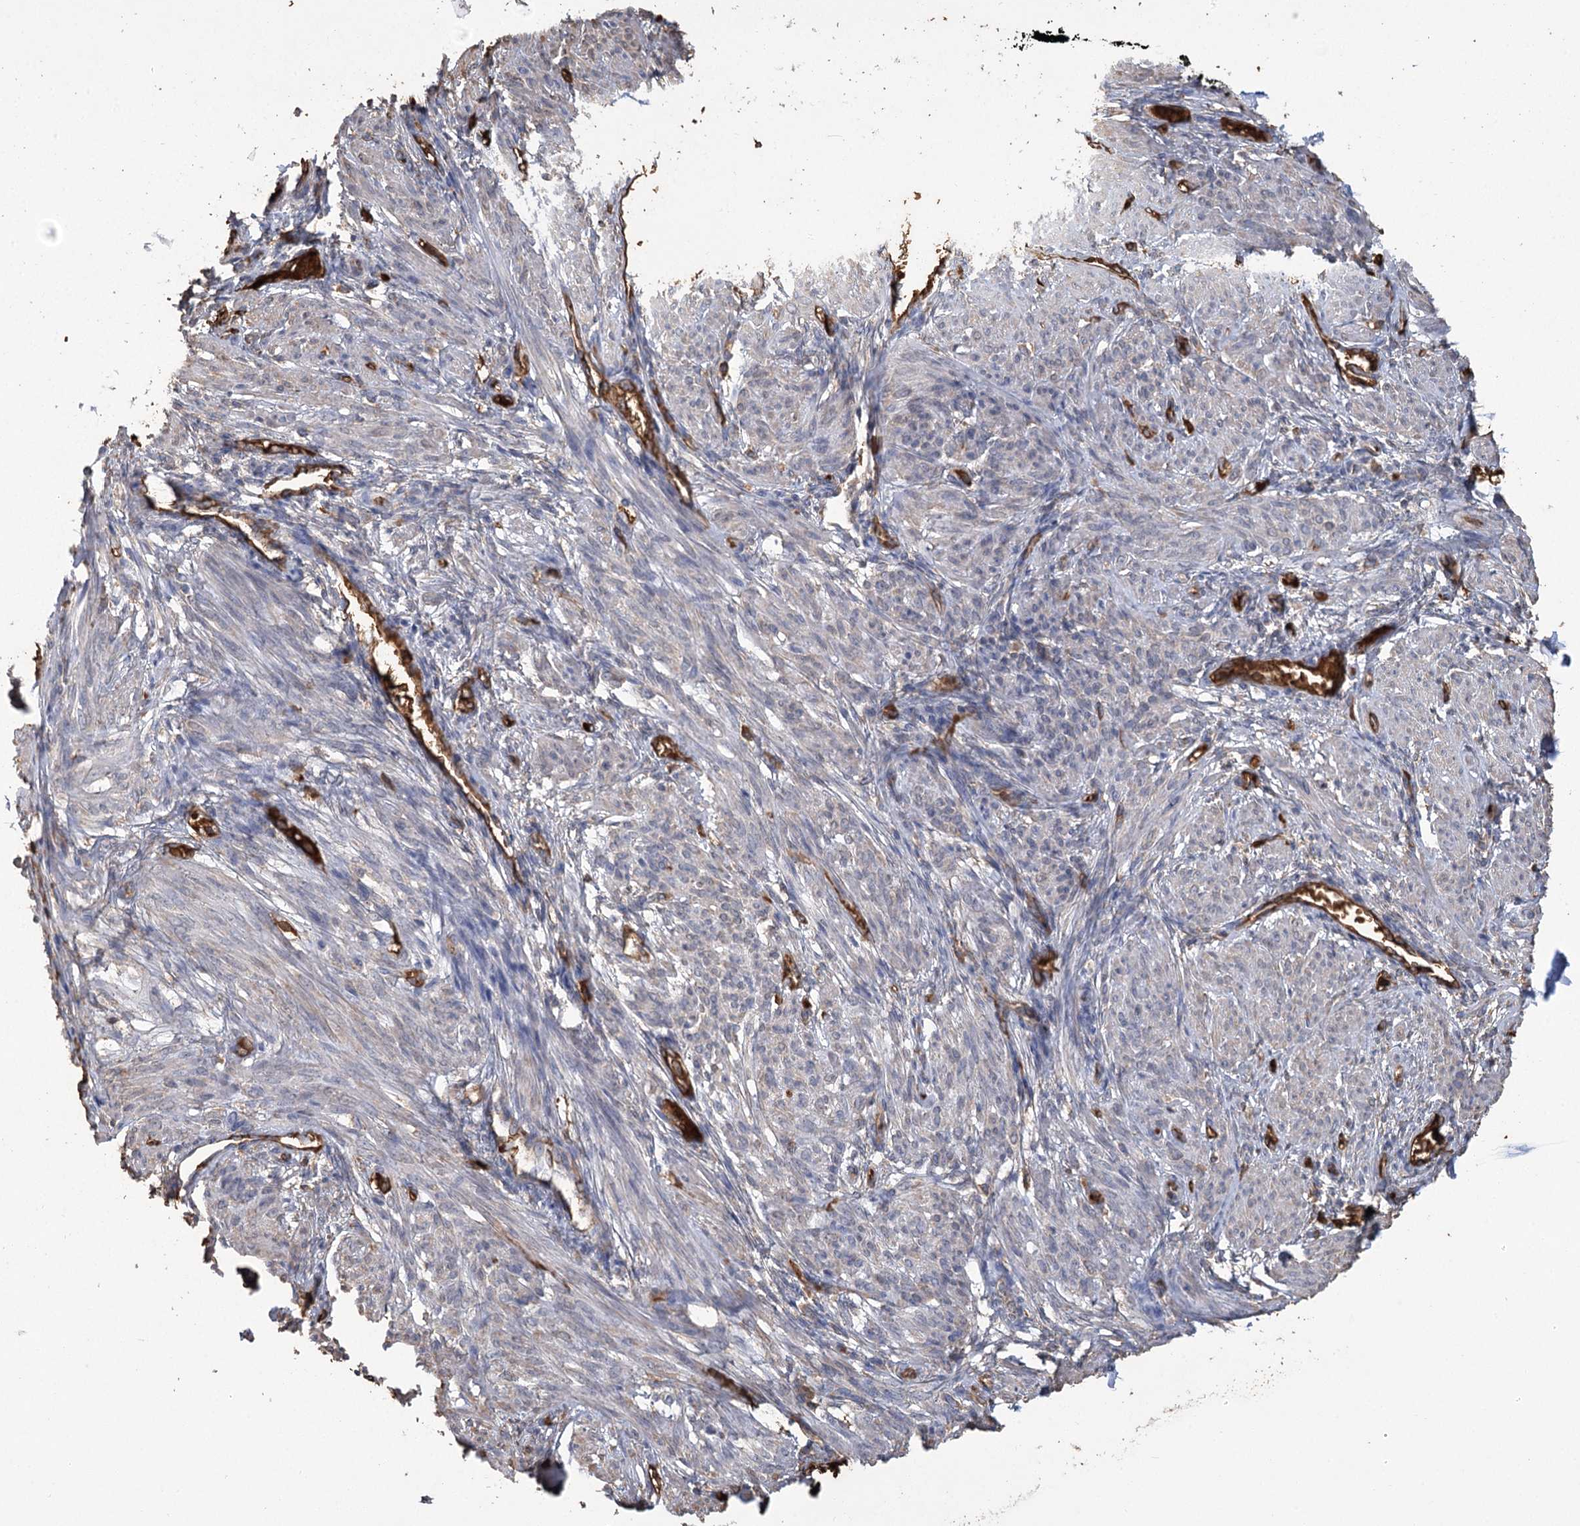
{"staining": {"intensity": "negative", "quantity": "none", "location": "none"}, "tissue": "smooth muscle", "cell_type": "Smooth muscle cells", "image_type": "normal", "snomed": [{"axis": "morphology", "description": "Normal tissue, NOS"}, {"axis": "topography", "description": "Smooth muscle"}], "caption": "Smooth muscle was stained to show a protein in brown. There is no significant positivity in smooth muscle cells. Brightfield microscopy of IHC stained with DAB (3,3'-diaminobenzidine) (brown) and hematoxylin (blue), captured at high magnification.", "gene": "HBA1", "patient": {"sex": "female", "age": 39}}